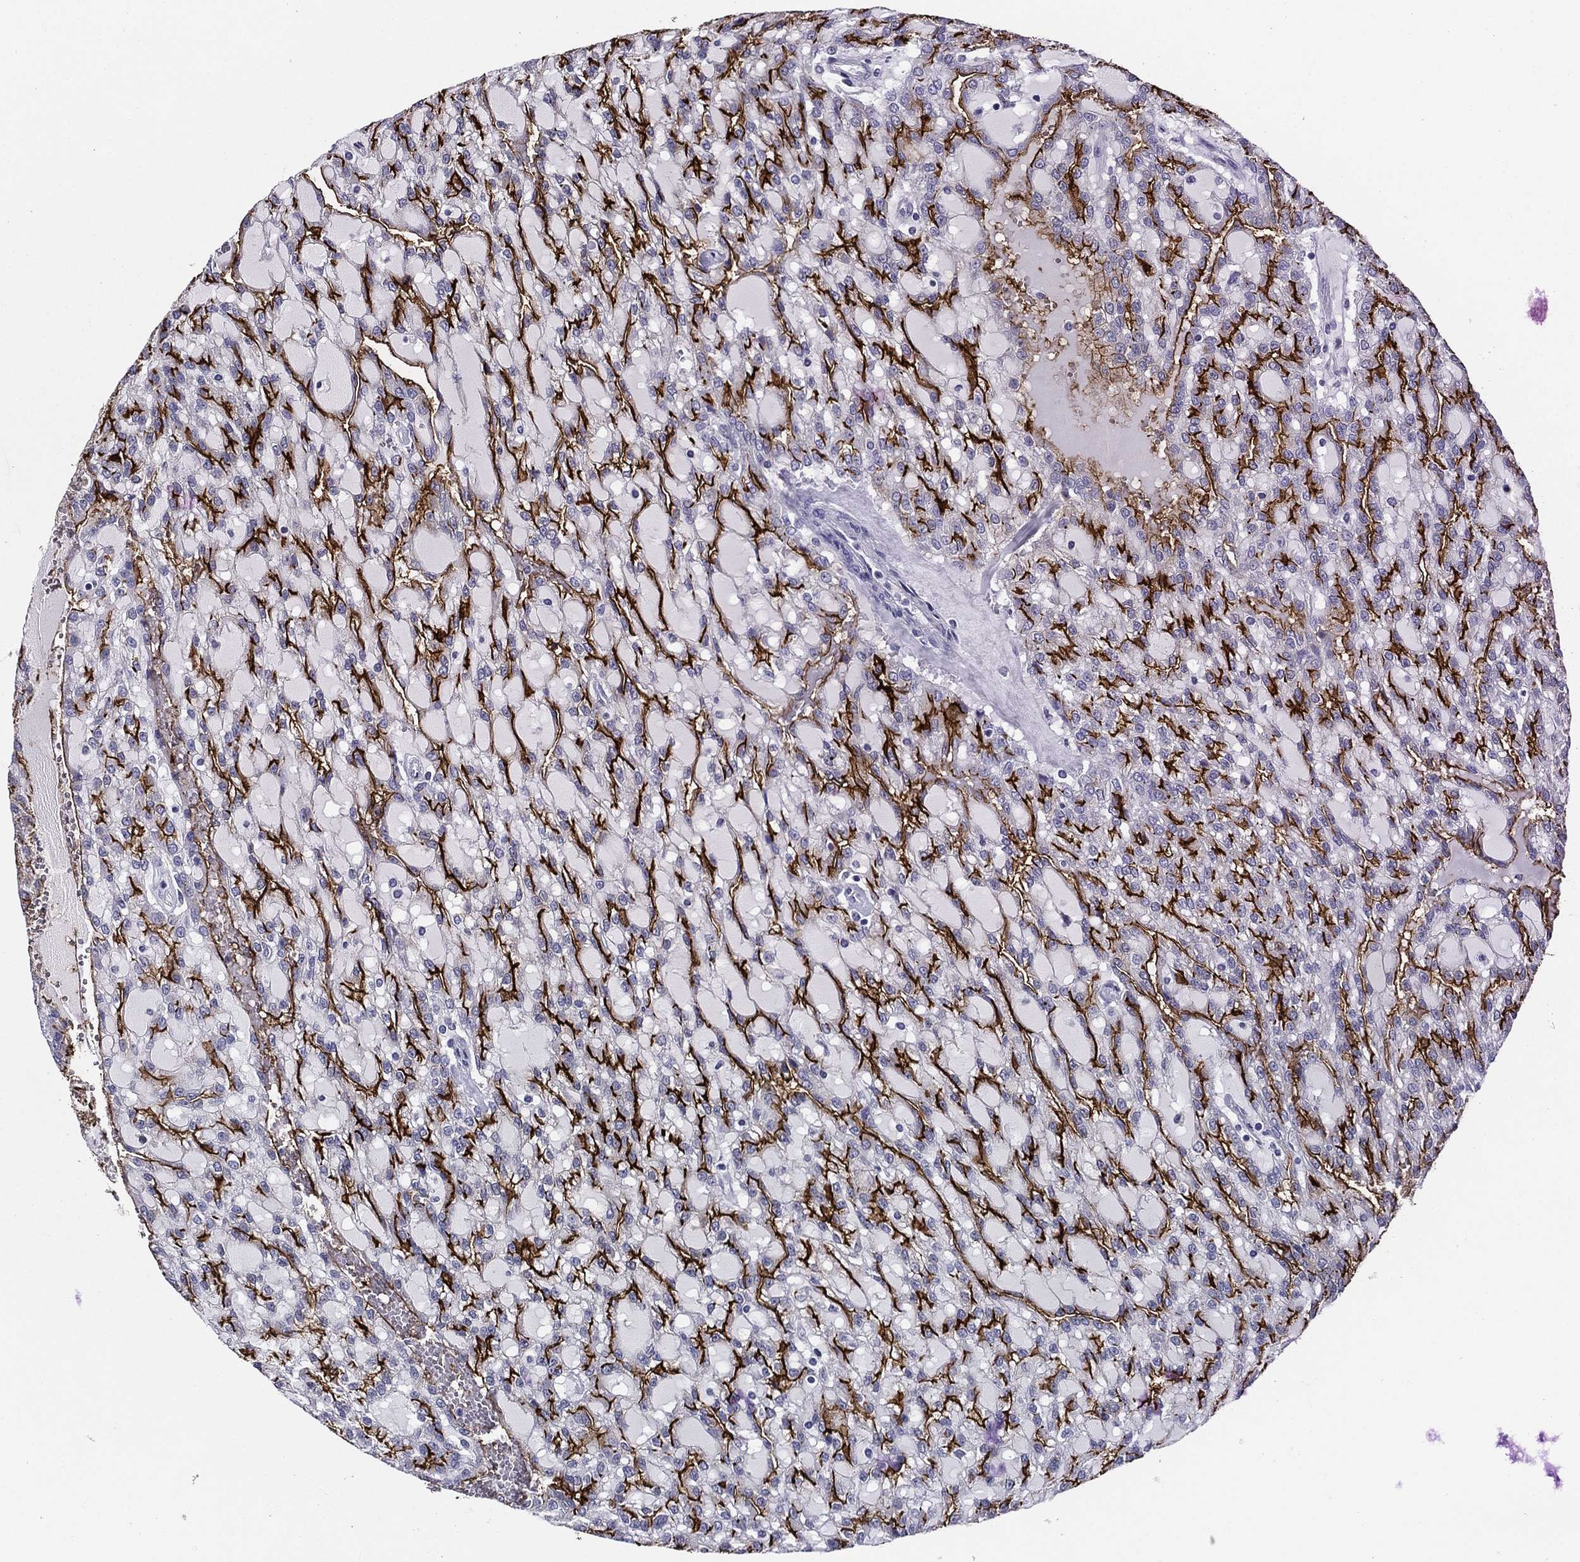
{"staining": {"intensity": "strong", "quantity": "25%-75%", "location": "cytoplasmic/membranous"}, "tissue": "renal cancer", "cell_type": "Tumor cells", "image_type": "cancer", "snomed": [{"axis": "morphology", "description": "Adenocarcinoma, NOS"}, {"axis": "topography", "description": "Kidney"}], "caption": "Immunohistochemistry (IHC) (DAB) staining of renal adenocarcinoma exhibits strong cytoplasmic/membranous protein expression in approximately 25%-75% of tumor cells. (DAB IHC with brightfield microscopy, high magnification).", "gene": "ACE2", "patient": {"sex": "male", "age": 63}}